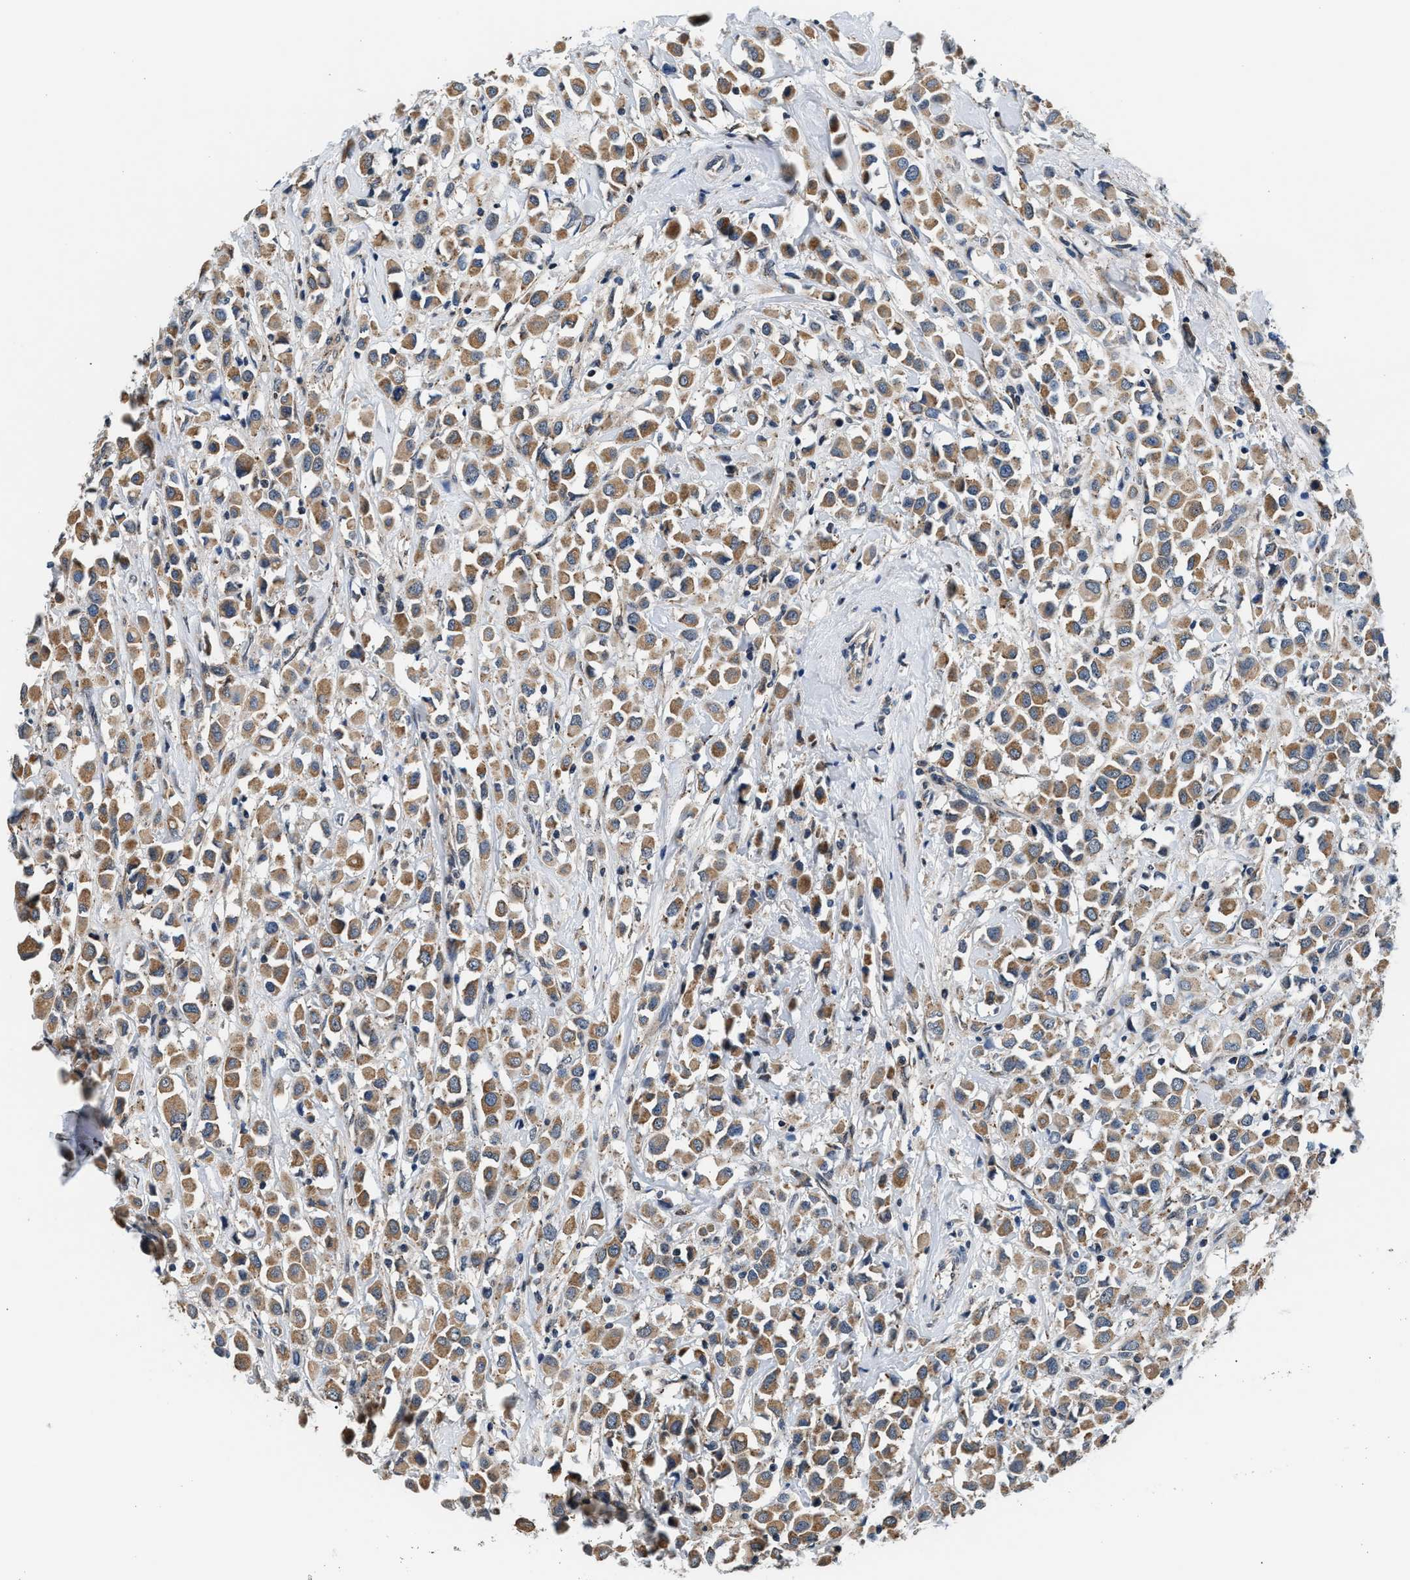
{"staining": {"intensity": "moderate", "quantity": ">75%", "location": "cytoplasmic/membranous"}, "tissue": "breast cancer", "cell_type": "Tumor cells", "image_type": "cancer", "snomed": [{"axis": "morphology", "description": "Duct carcinoma"}, {"axis": "topography", "description": "Breast"}], "caption": "Protein staining demonstrates moderate cytoplasmic/membranous expression in approximately >75% of tumor cells in breast cancer. (brown staining indicates protein expression, while blue staining denotes nuclei).", "gene": "KCNMB2", "patient": {"sex": "female", "age": 61}}